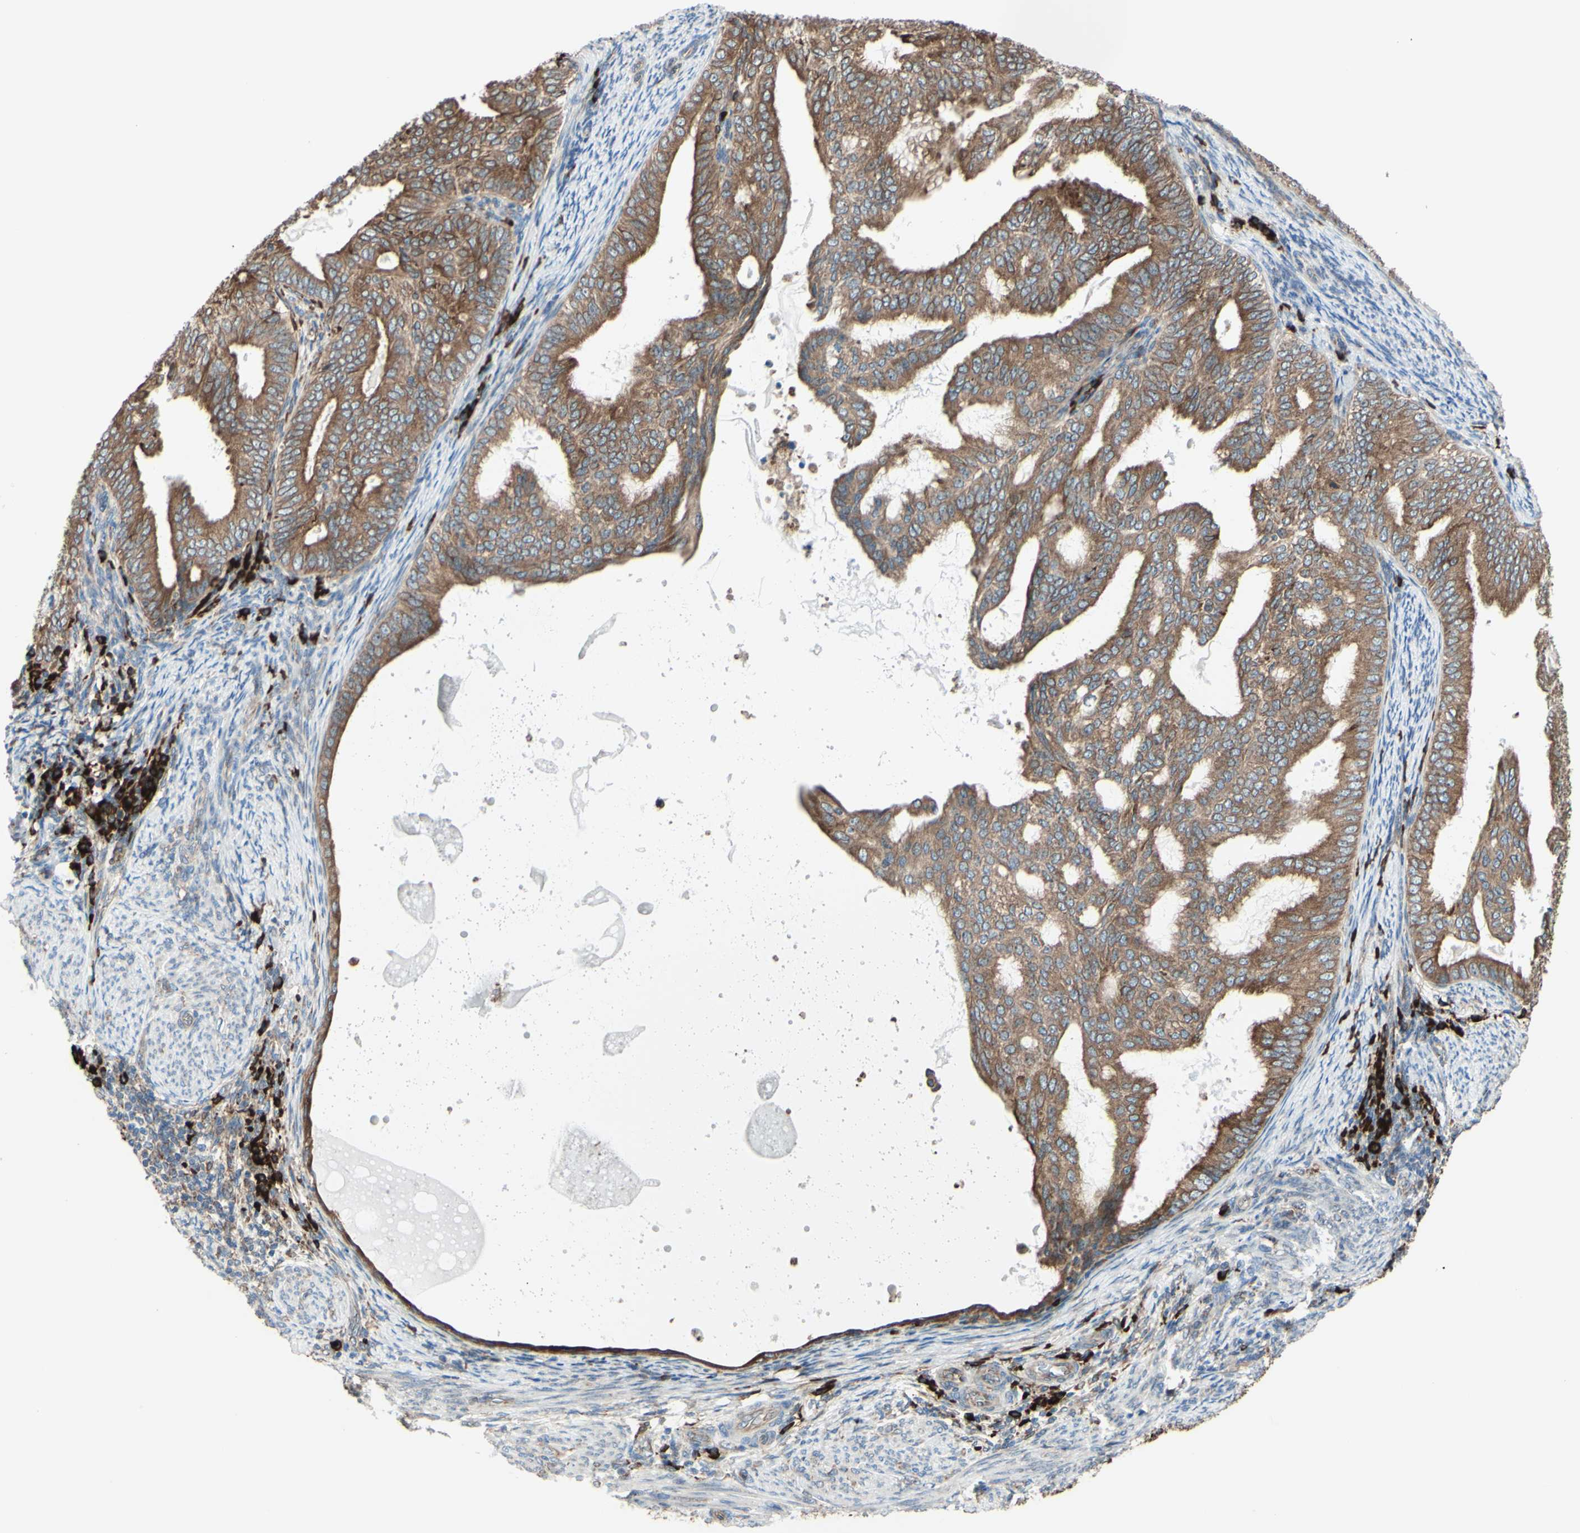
{"staining": {"intensity": "moderate", "quantity": ">75%", "location": "cytoplasmic/membranous"}, "tissue": "endometrial cancer", "cell_type": "Tumor cells", "image_type": "cancer", "snomed": [{"axis": "morphology", "description": "Adenocarcinoma, NOS"}, {"axis": "topography", "description": "Endometrium"}], "caption": "A high-resolution histopathology image shows IHC staining of endometrial cancer (adenocarcinoma), which shows moderate cytoplasmic/membranous positivity in about >75% of tumor cells.", "gene": "DNAJB11", "patient": {"sex": "female", "age": 58}}